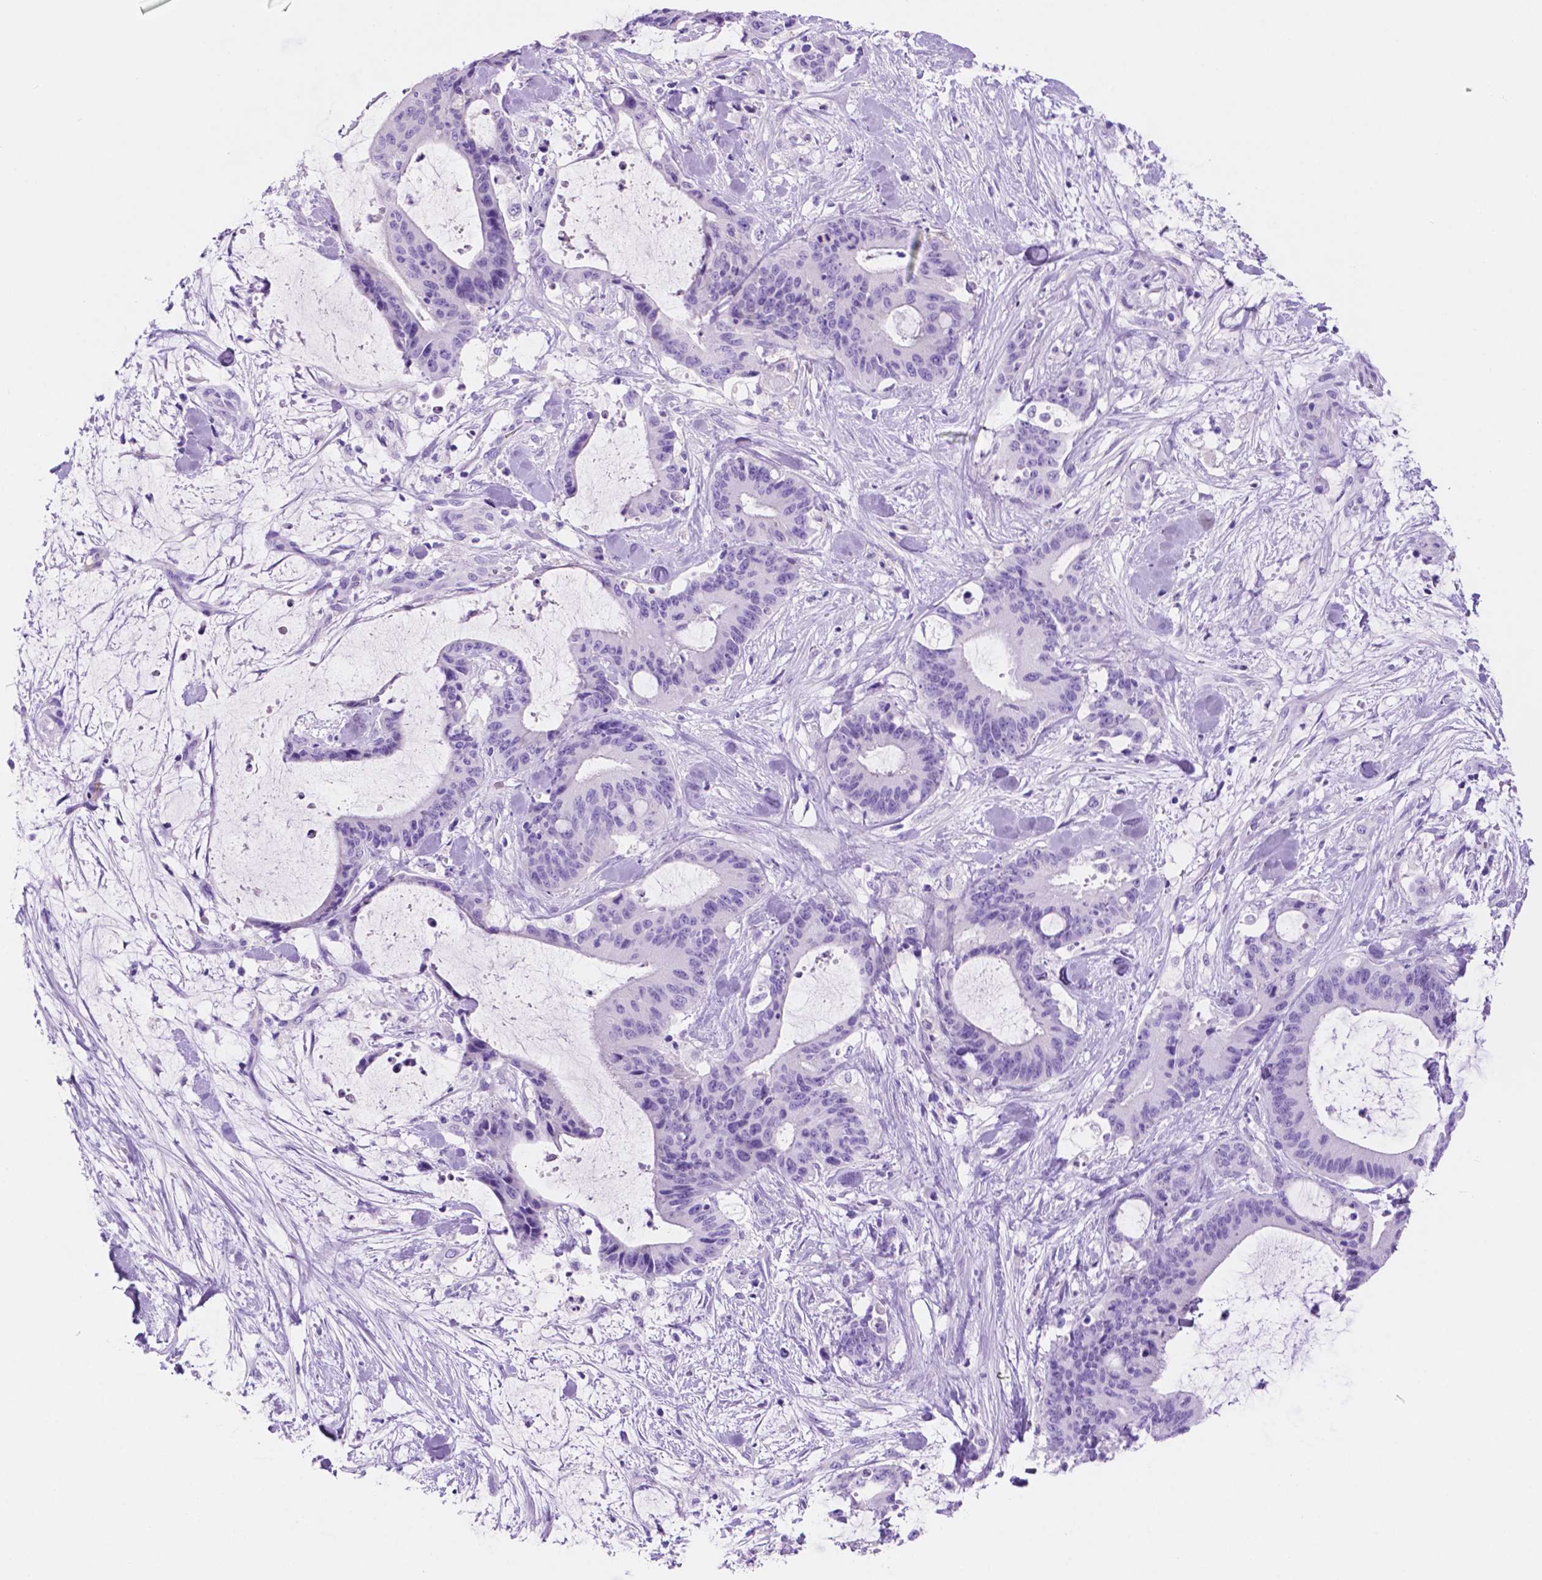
{"staining": {"intensity": "negative", "quantity": "none", "location": "none"}, "tissue": "liver cancer", "cell_type": "Tumor cells", "image_type": "cancer", "snomed": [{"axis": "morphology", "description": "Cholangiocarcinoma"}, {"axis": "topography", "description": "Liver"}], "caption": "Immunohistochemistry (IHC) histopathology image of neoplastic tissue: liver cholangiocarcinoma stained with DAB (3,3'-diaminobenzidine) shows no significant protein positivity in tumor cells. Brightfield microscopy of immunohistochemistry stained with DAB (brown) and hematoxylin (blue), captured at high magnification.", "gene": "FOXB2", "patient": {"sex": "female", "age": 73}}